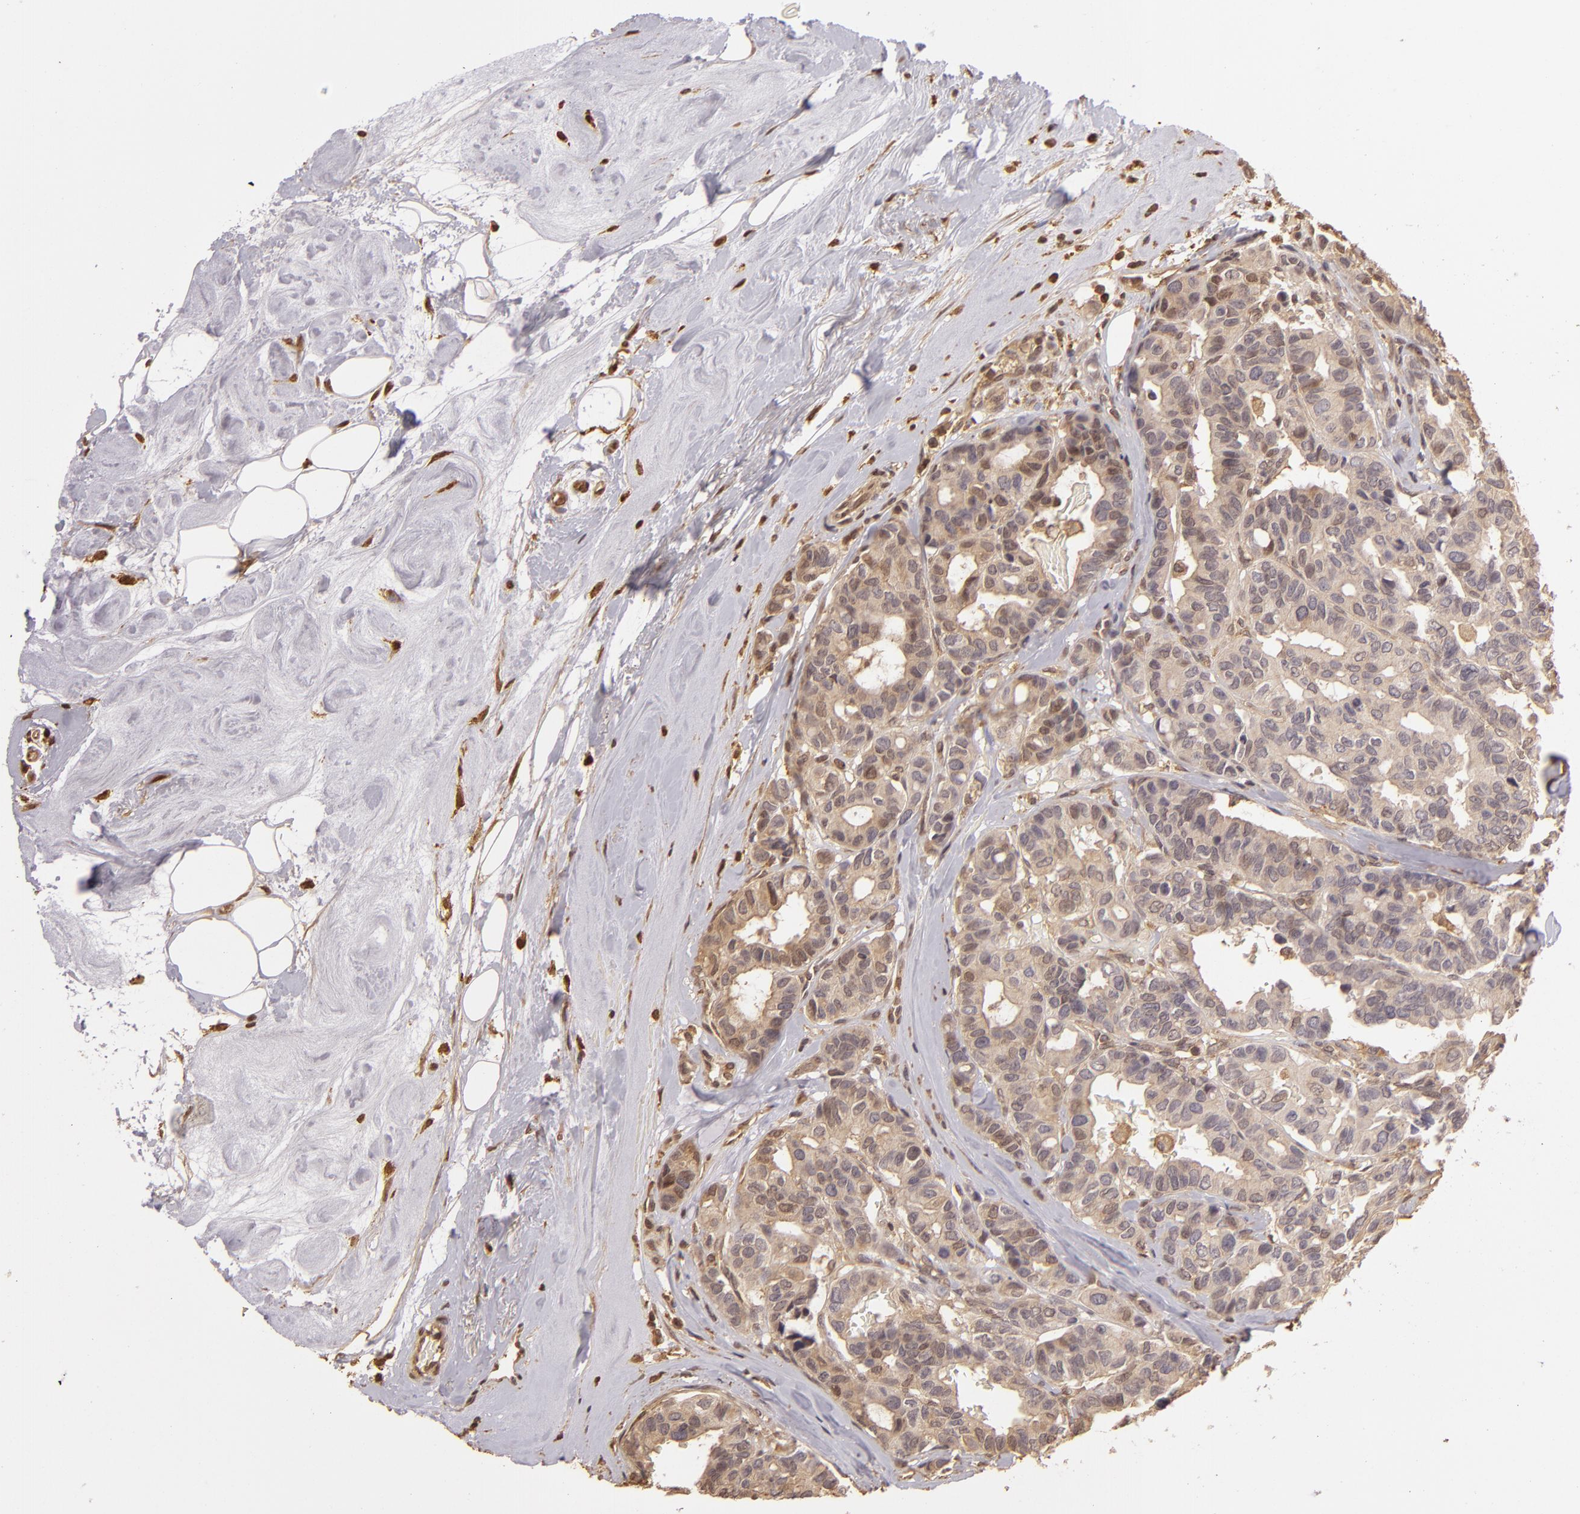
{"staining": {"intensity": "weak", "quantity": ">75%", "location": "cytoplasmic/membranous"}, "tissue": "breast cancer", "cell_type": "Tumor cells", "image_type": "cancer", "snomed": [{"axis": "morphology", "description": "Duct carcinoma"}, {"axis": "topography", "description": "Breast"}], "caption": "Weak cytoplasmic/membranous staining for a protein is present in about >75% of tumor cells of breast invasive ductal carcinoma using immunohistochemistry (IHC).", "gene": "ARPC2", "patient": {"sex": "female", "age": 69}}